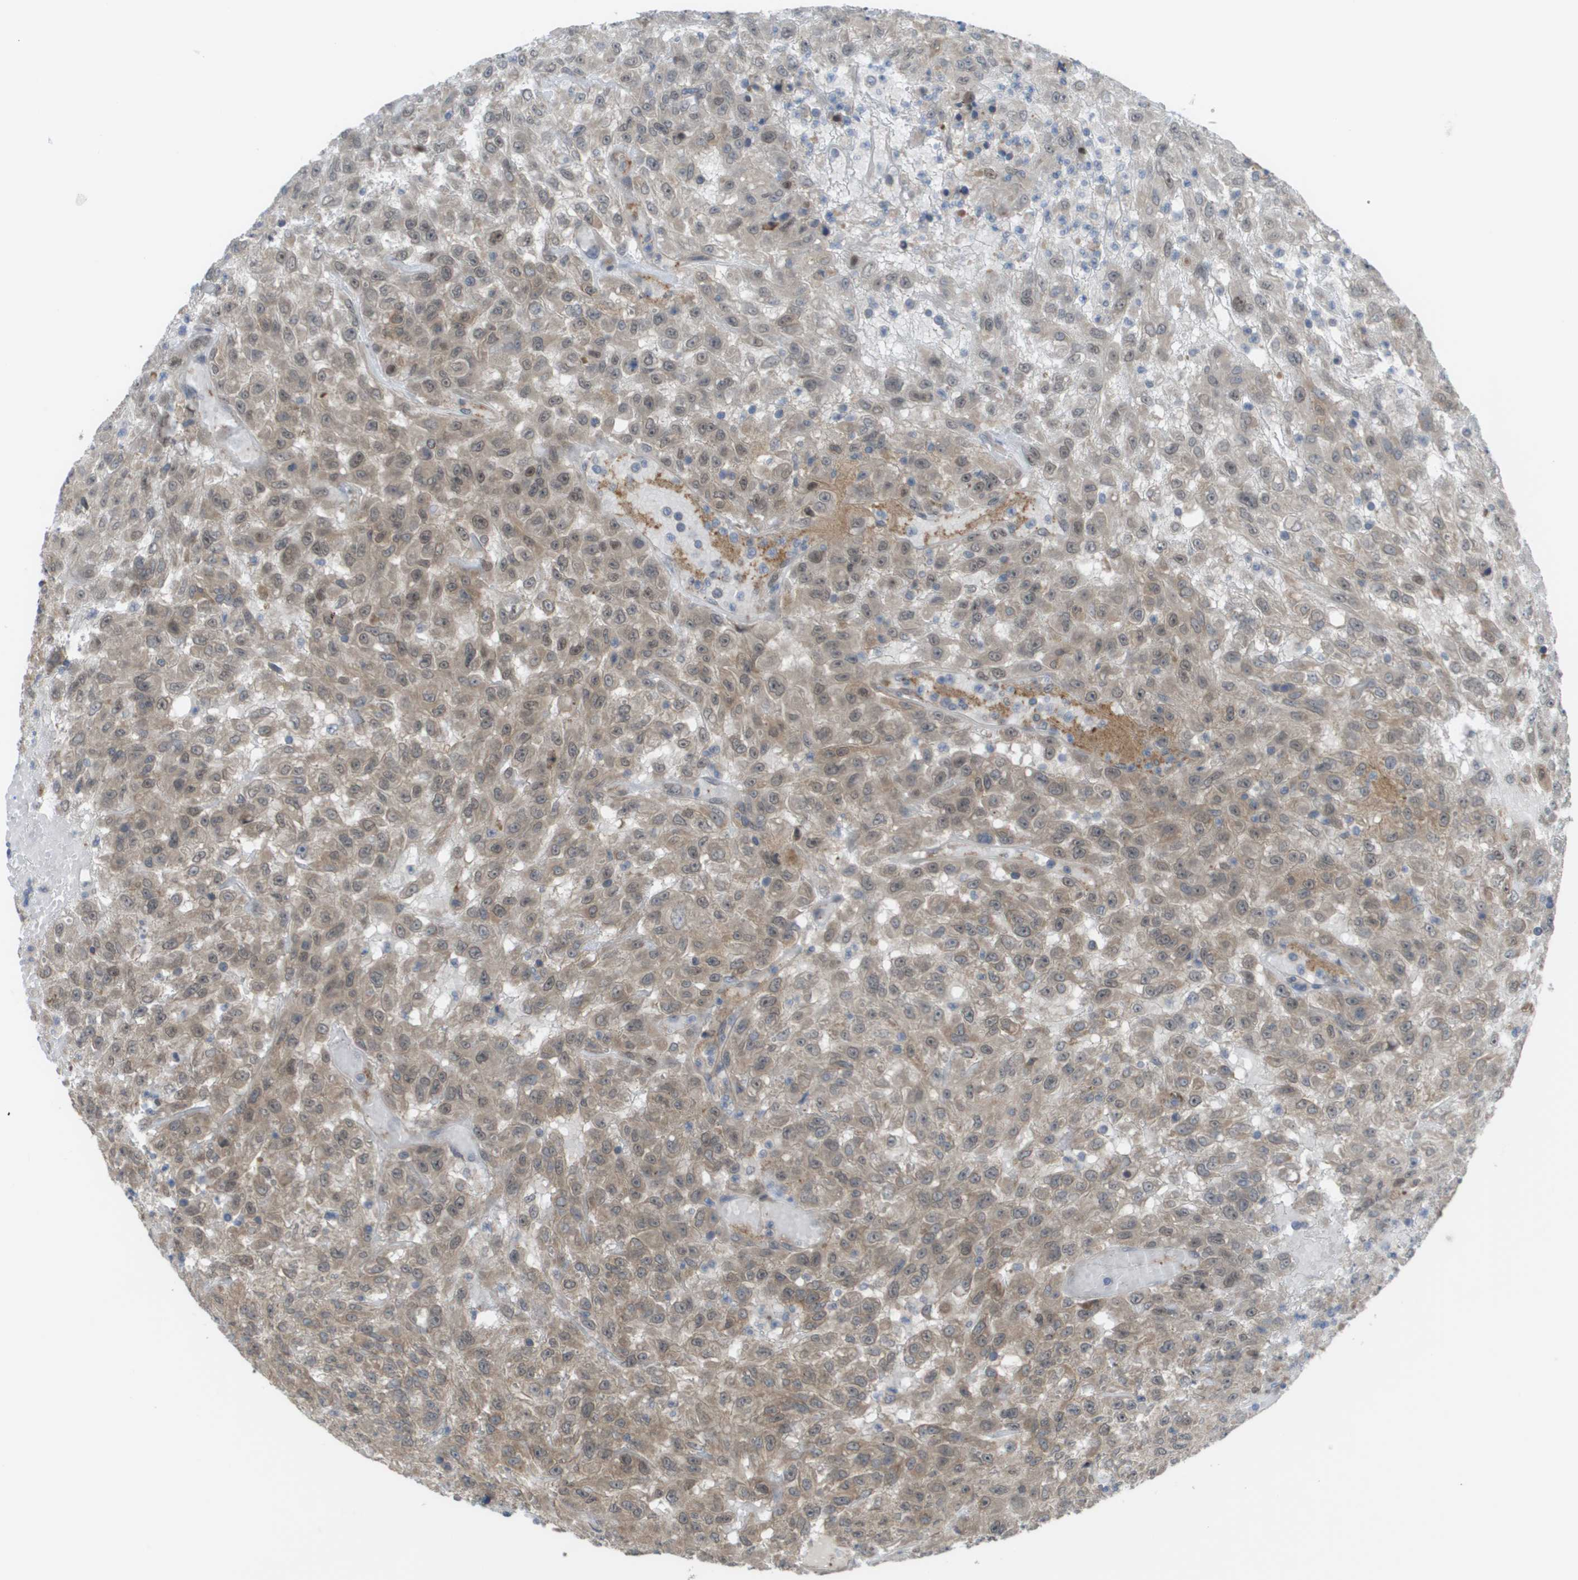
{"staining": {"intensity": "weak", "quantity": "25%-75%", "location": "cytoplasmic/membranous,nuclear"}, "tissue": "urothelial cancer", "cell_type": "Tumor cells", "image_type": "cancer", "snomed": [{"axis": "morphology", "description": "Urothelial carcinoma, High grade"}, {"axis": "topography", "description": "Urinary bladder"}], "caption": "About 25%-75% of tumor cells in urothelial carcinoma (high-grade) demonstrate weak cytoplasmic/membranous and nuclear protein expression as visualized by brown immunohistochemical staining.", "gene": "CTPS2", "patient": {"sex": "male", "age": 46}}